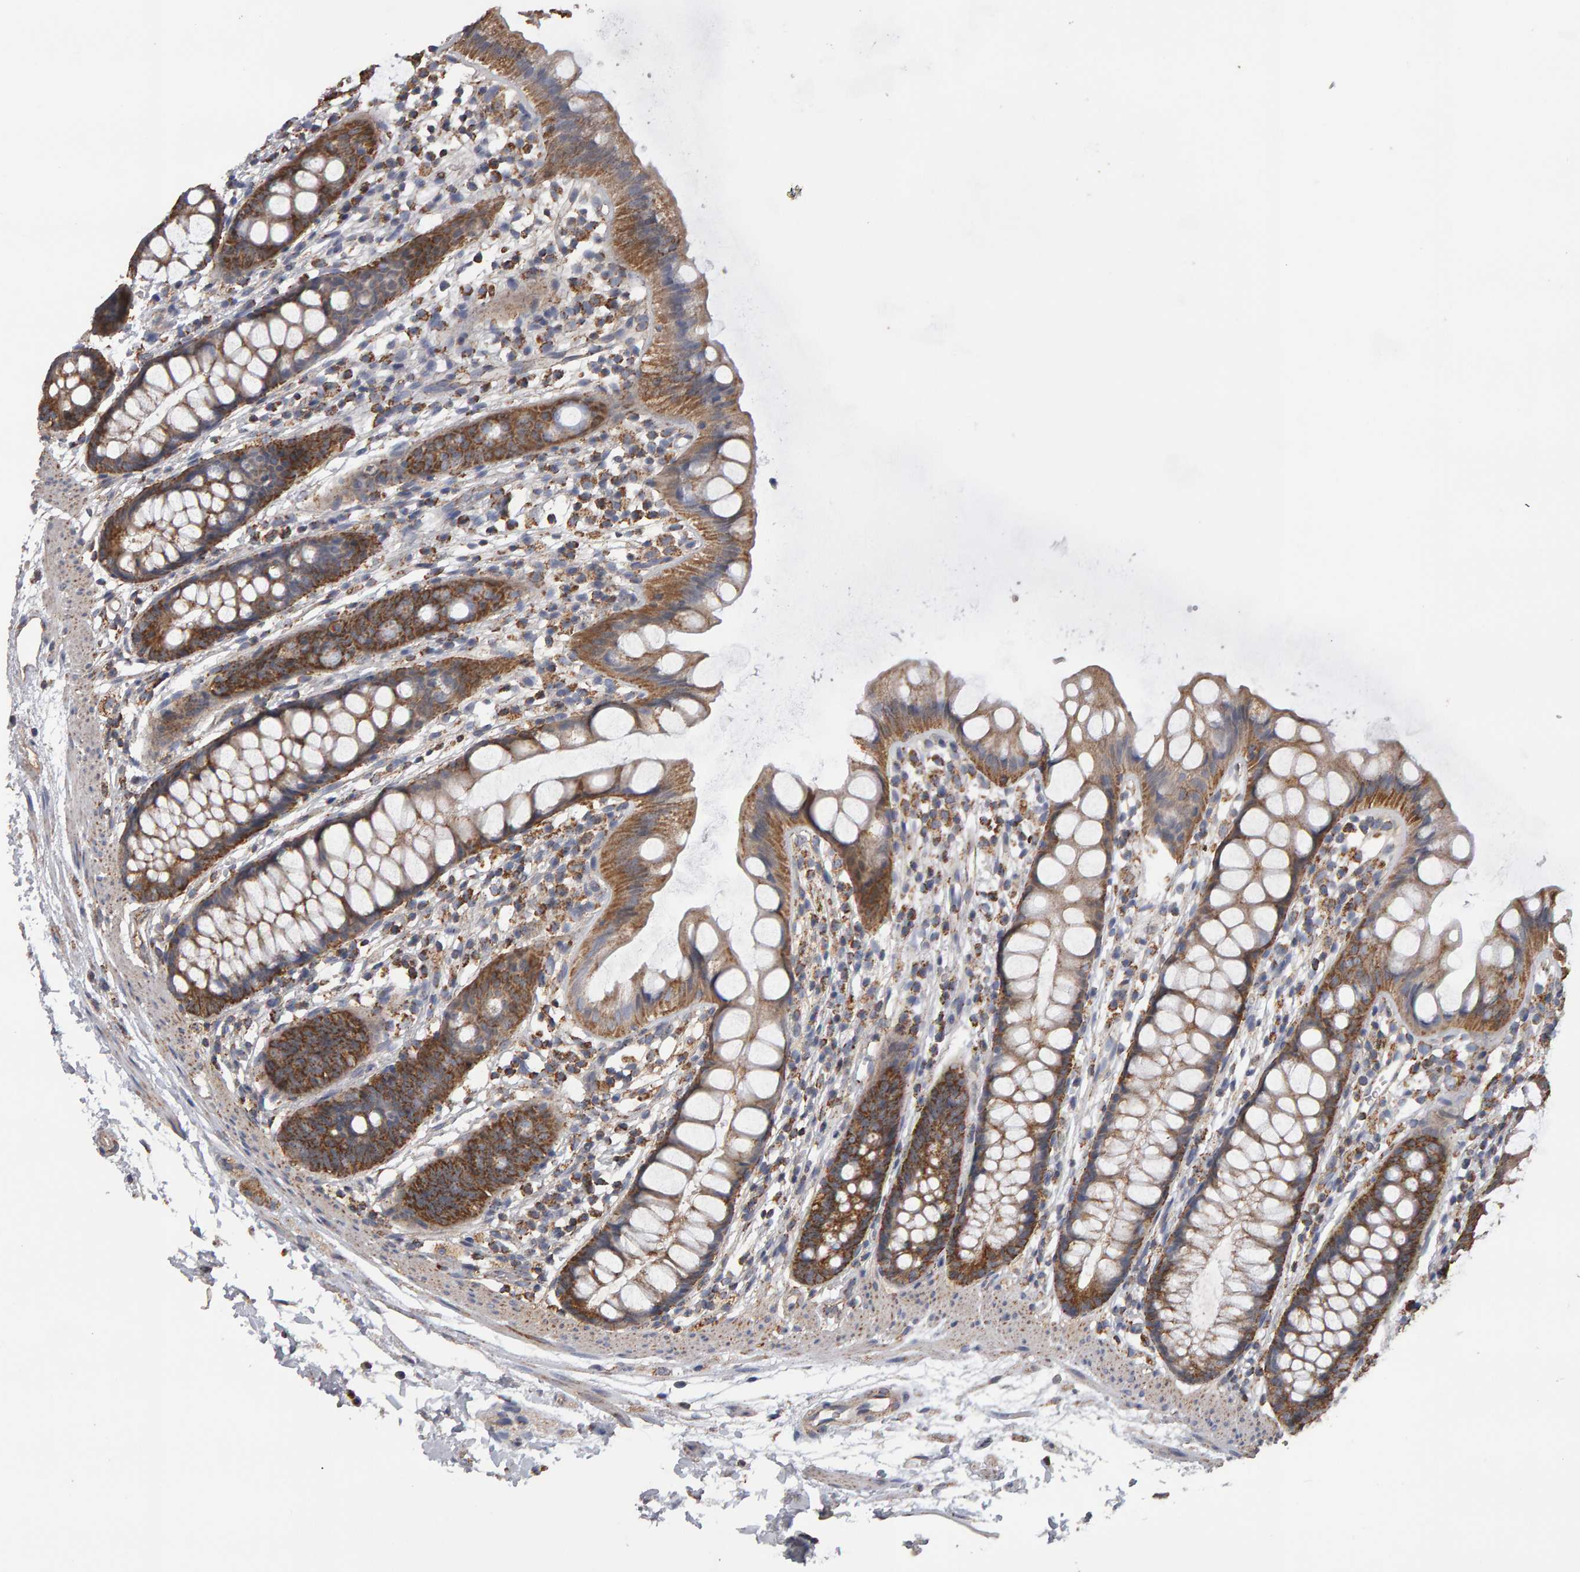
{"staining": {"intensity": "moderate", "quantity": ">75%", "location": "cytoplasmic/membranous"}, "tissue": "rectum", "cell_type": "Glandular cells", "image_type": "normal", "snomed": [{"axis": "morphology", "description": "Normal tissue, NOS"}, {"axis": "topography", "description": "Rectum"}], "caption": "Rectum stained for a protein exhibits moderate cytoplasmic/membranous positivity in glandular cells. (IHC, brightfield microscopy, high magnification).", "gene": "TOM1L1", "patient": {"sex": "female", "age": 65}}